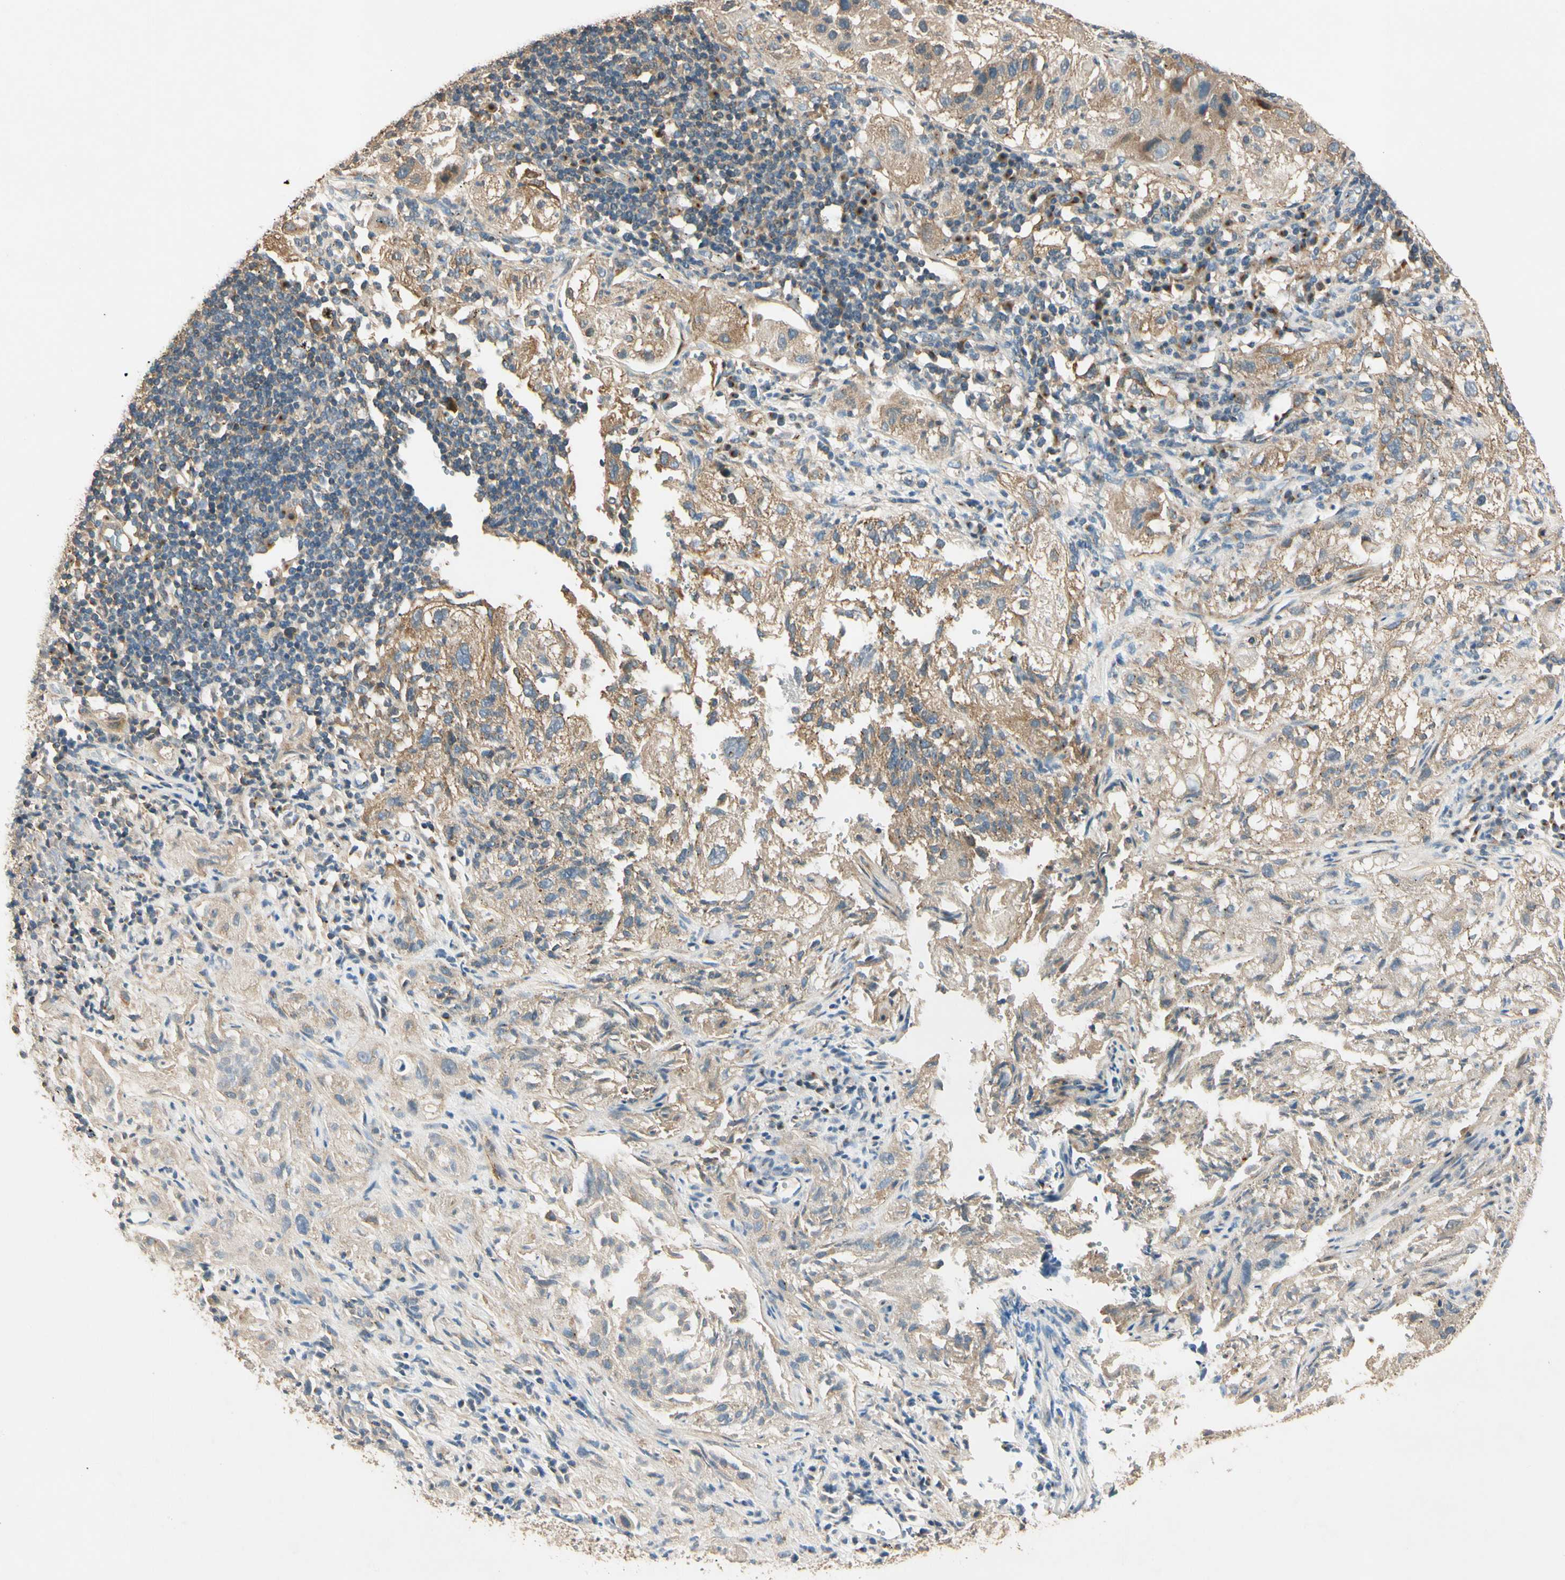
{"staining": {"intensity": "weak", "quantity": ">75%", "location": "cytoplasmic/membranous"}, "tissue": "lung cancer", "cell_type": "Tumor cells", "image_type": "cancer", "snomed": [{"axis": "morphology", "description": "Inflammation, NOS"}, {"axis": "morphology", "description": "Squamous cell carcinoma, NOS"}, {"axis": "topography", "description": "Lymph node"}, {"axis": "topography", "description": "Soft tissue"}, {"axis": "topography", "description": "Lung"}], "caption": "A brown stain shows weak cytoplasmic/membranous expression of a protein in human lung squamous cell carcinoma tumor cells. The staining was performed using DAB (3,3'-diaminobenzidine), with brown indicating positive protein expression. Nuclei are stained blue with hematoxylin.", "gene": "AKAP9", "patient": {"sex": "male", "age": 66}}